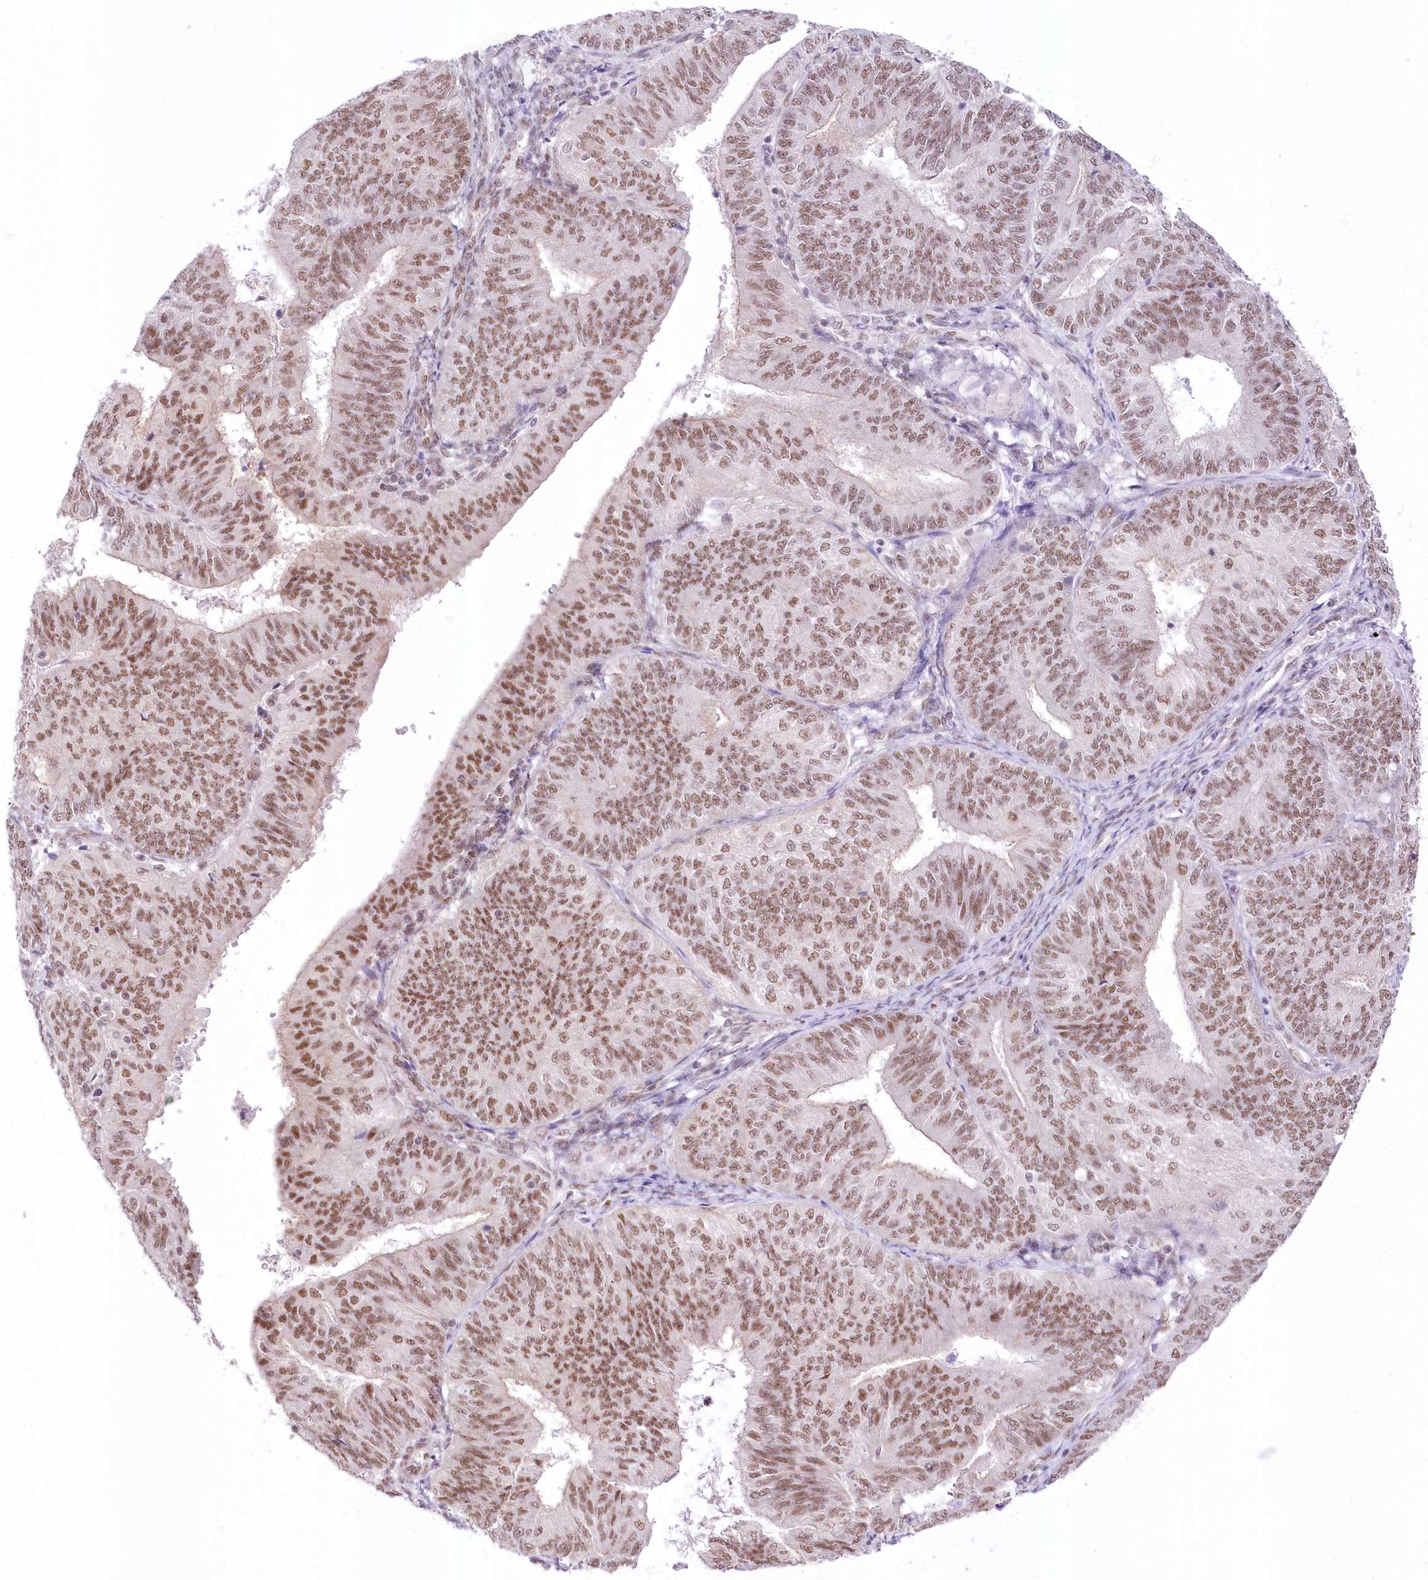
{"staining": {"intensity": "moderate", "quantity": ">75%", "location": "nuclear"}, "tissue": "endometrial cancer", "cell_type": "Tumor cells", "image_type": "cancer", "snomed": [{"axis": "morphology", "description": "Adenocarcinoma, NOS"}, {"axis": "topography", "description": "Endometrium"}], "caption": "Human adenocarcinoma (endometrial) stained with a brown dye reveals moderate nuclear positive positivity in about >75% of tumor cells.", "gene": "NSUN2", "patient": {"sex": "female", "age": 58}}